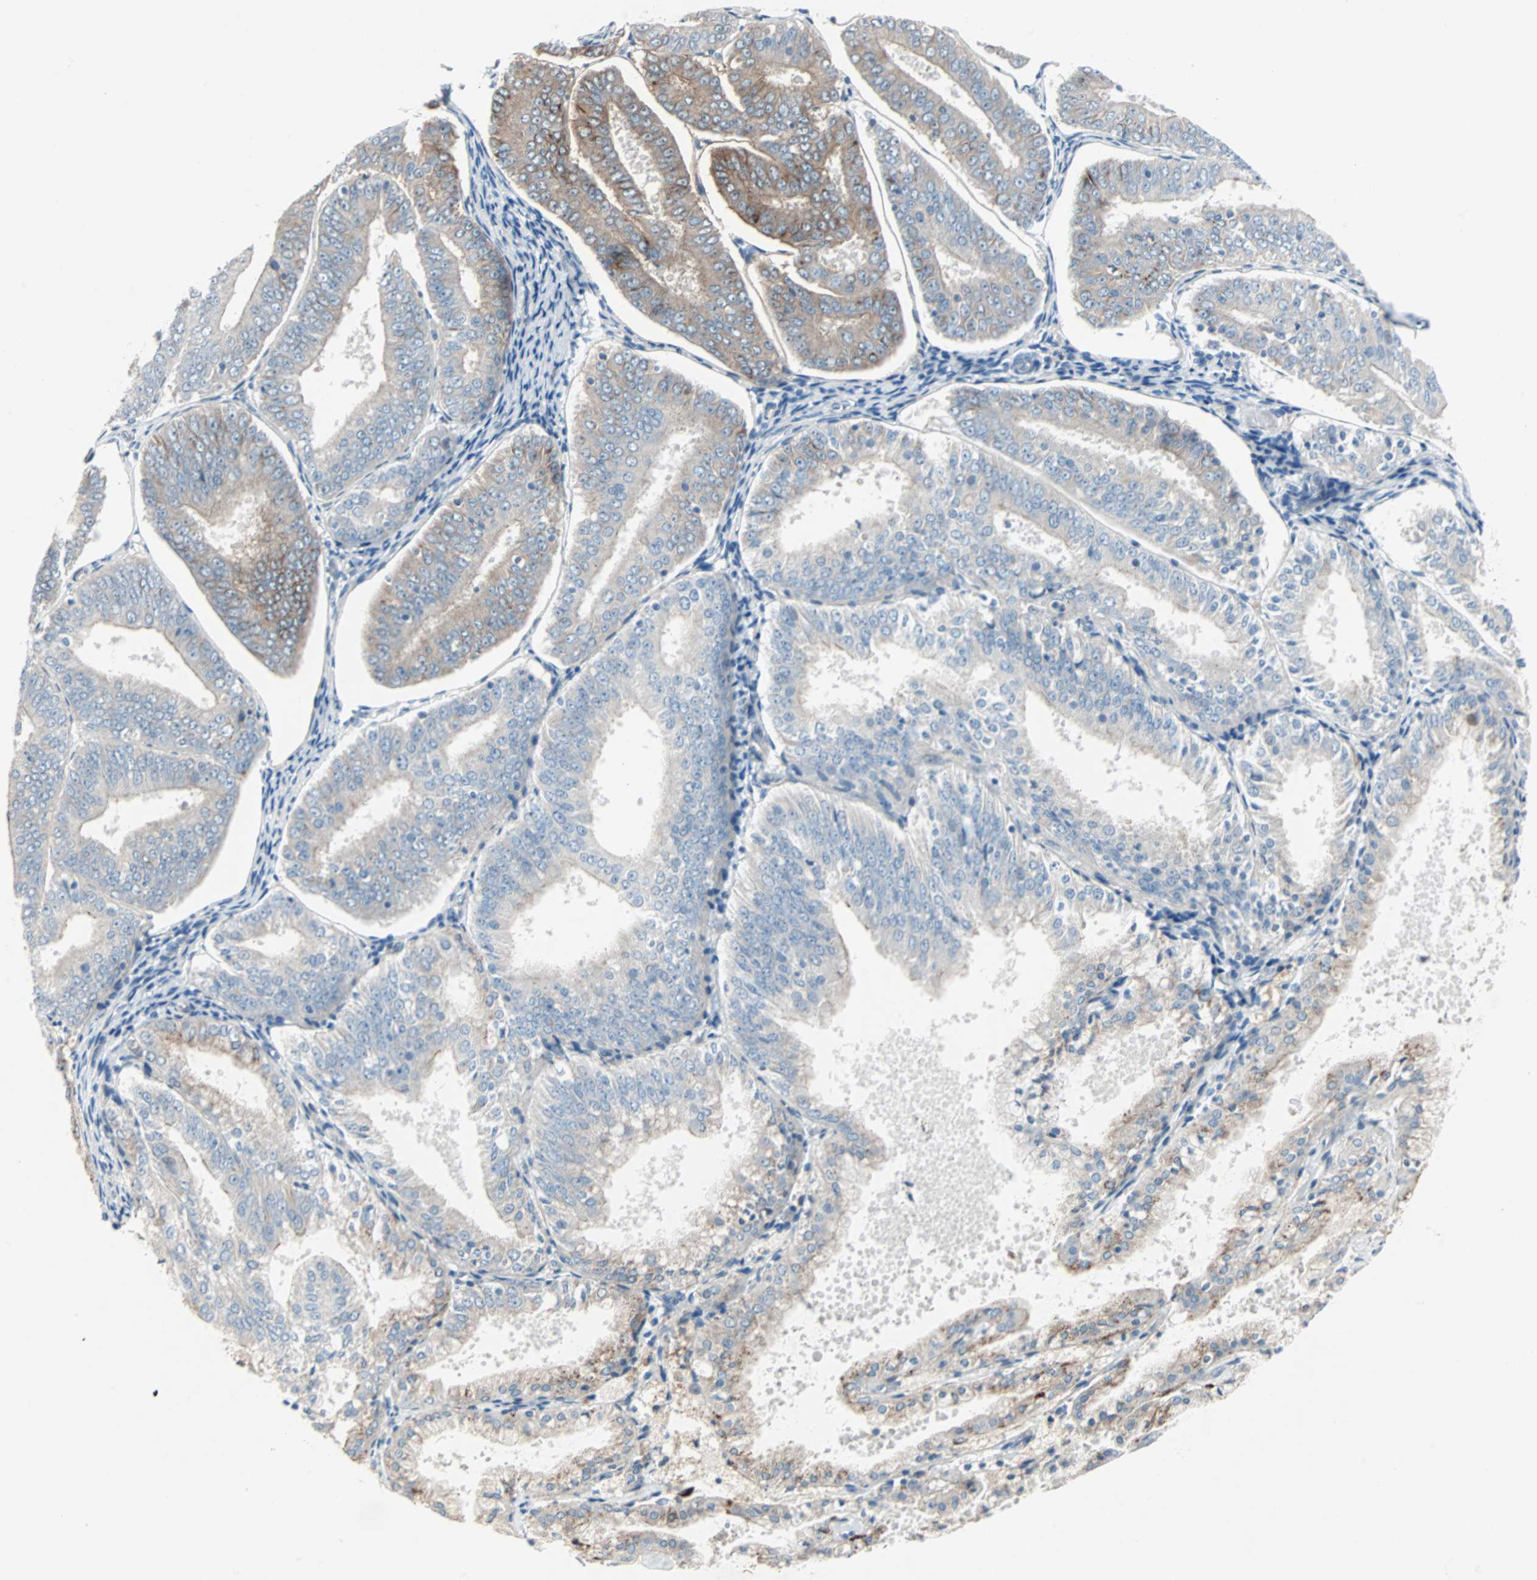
{"staining": {"intensity": "moderate", "quantity": "<25%", "location": "cytoplasmic/membranous"}, "tissue": "endometrial cancer", "cell_type": "Tumor cells", "image_type": "cancer", "snomed": [{"axis": "morphology", "description": "Adenocarcinoma, NOS"}, {"axis": "topography", "description": "Endometrium"}], "caption": "Tumor cells display moderate cytoplasmic/membranous positivity in about <25% of cells in endometrial adenocarcinoma. Nuclei are stained in blue.", "gene": "CAND2", "patient": {"sex": "female", "age": 63}}